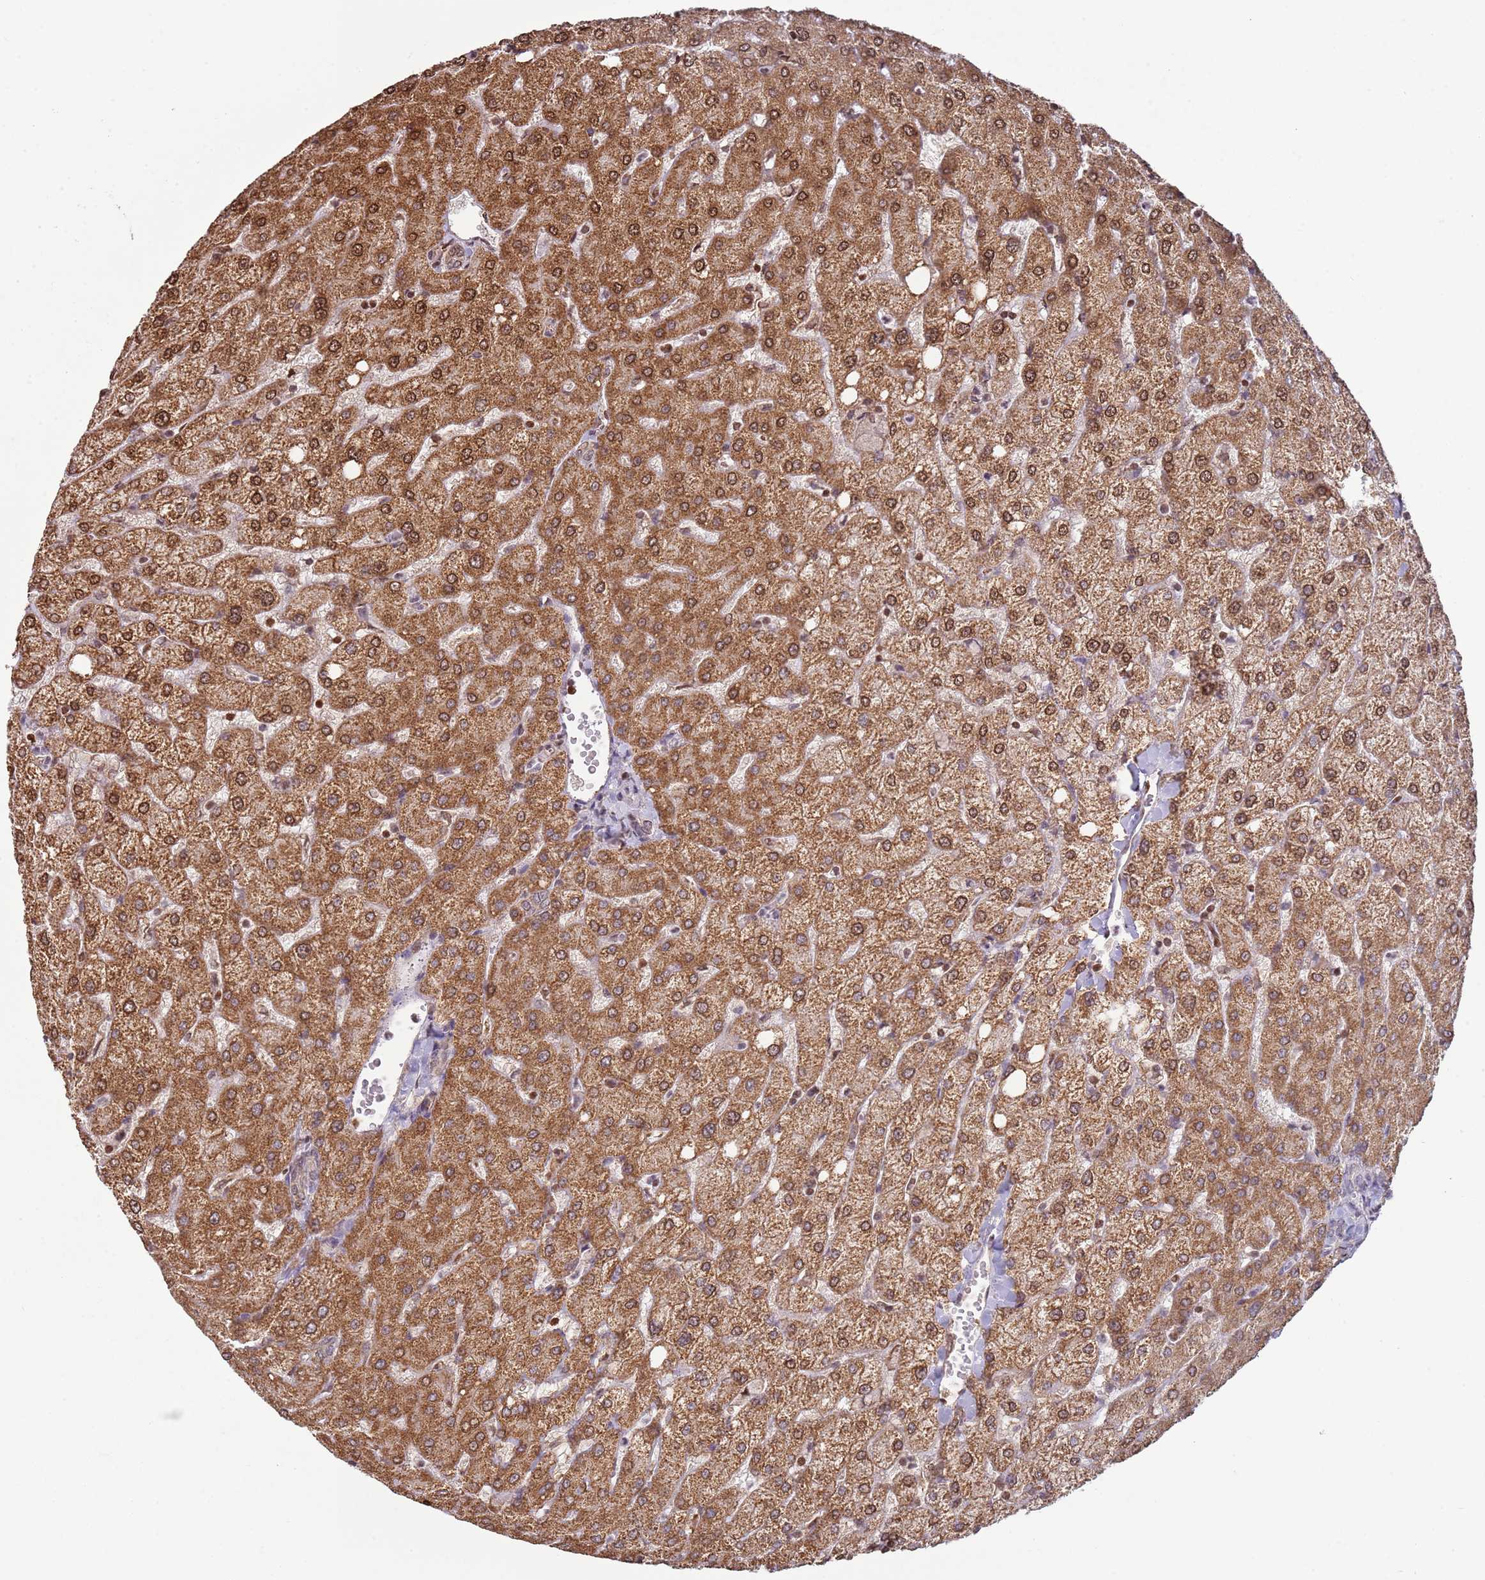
{"staining": {"intensity": "weak", "quantity": ">75%", "location": "cytoplasmic/membranous,nuclear"}, "tissue": "liver", "cell_type": "Cholangiocytes", "image_type": "normal", "snomed": [{"axis": "morphology", "description": "Normal tissue, NOS"}, {"axis": "topography", "description": "Liver"}], "caption": "The image shows a brown stain indicating the presence of a protein in the cytoplasmic/membranous,nuclear of cholangiocytes in liver. (Brightfield microscopy of DAB IHC at high magnification).", "gene": "SCAF1", "patient": {"sex": "female", "age": 54}}